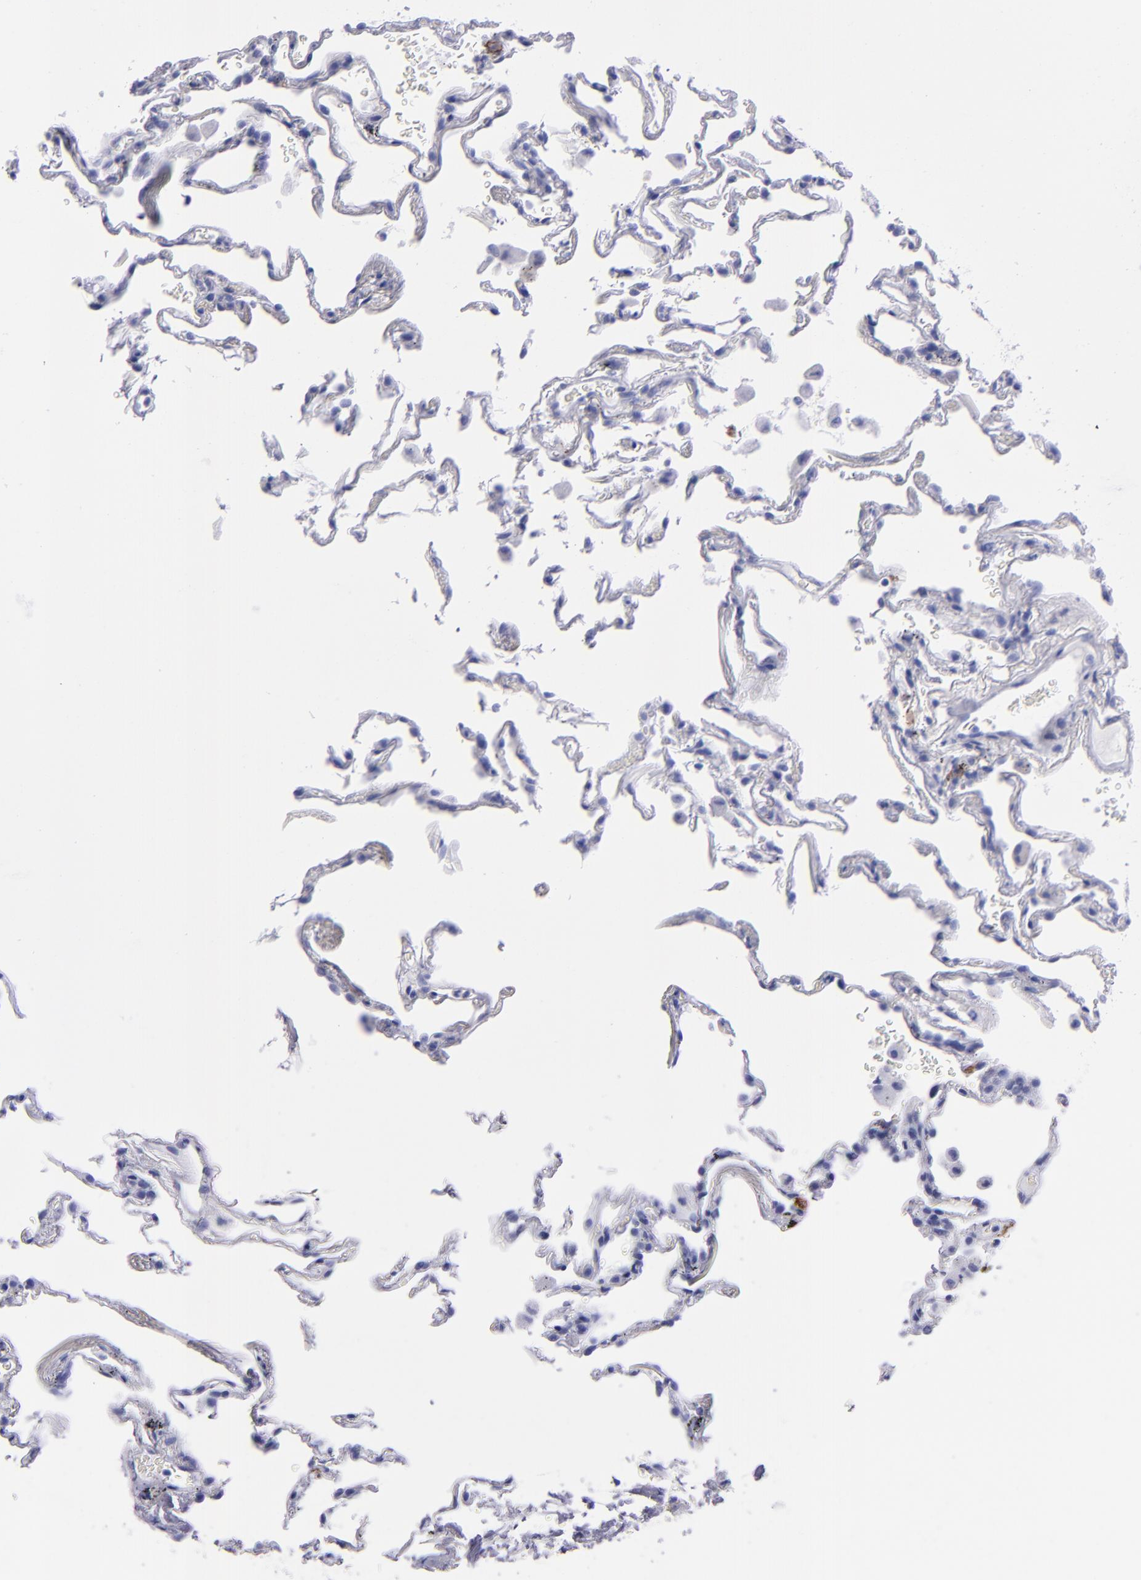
{"staining": {"intensity": "negative", "quantity": "none", "location": "none"}, "tissue": "lung", "cell_type": "Alveolar cells", "image_type": "normal", "snomed": [{"axis": "morphology", "description": "Normal tissue, NOS"}, {"axis": "morphology", "description": "Inflammation, NOS"}, {"axis": "topography", "description": "Lung"}], "caption": "The micrograph exhibits no significant expression in alveolar cells of lung.", "gene": "CD38", "patient": {"sex": "male", "age": 69}}